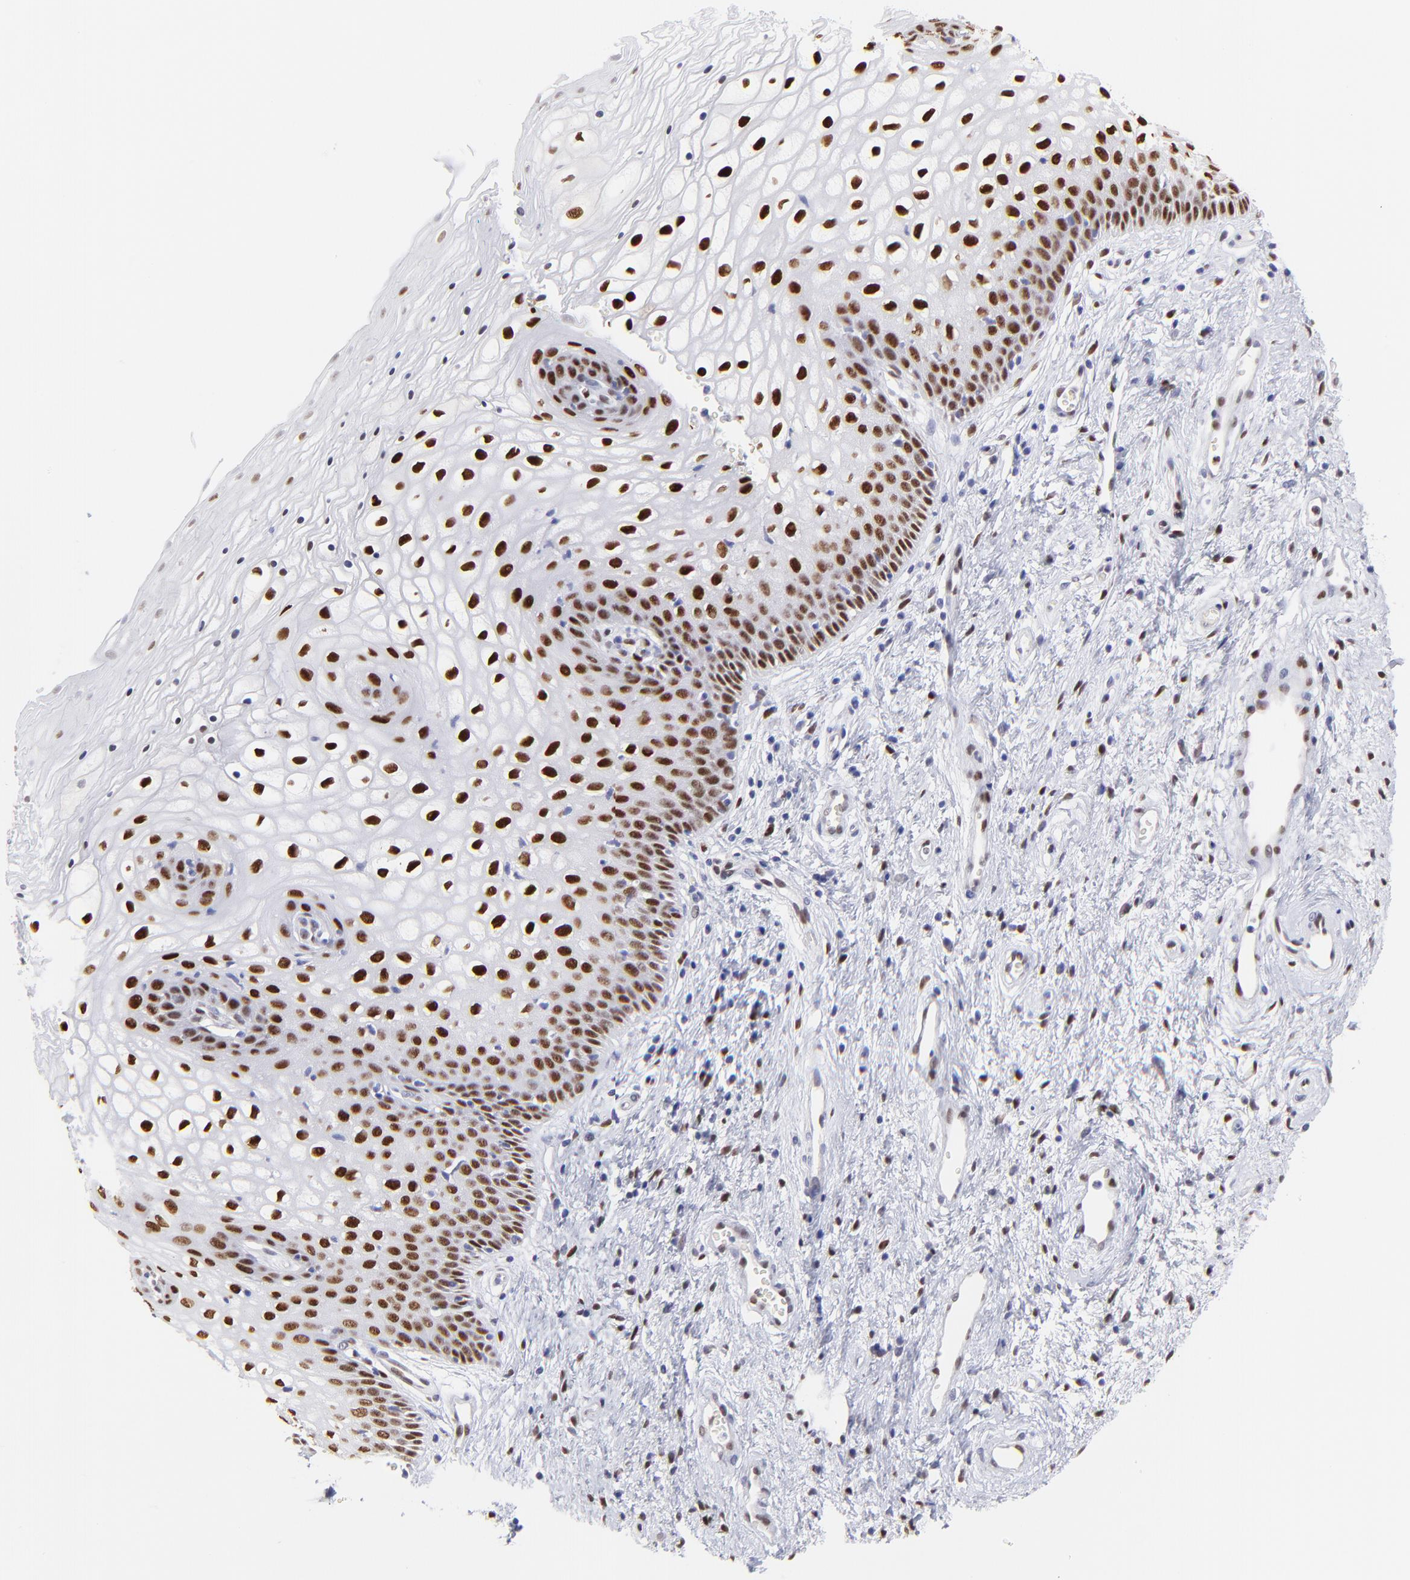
{"staining": {"intensity": "strong", "quantity": "25%-75%", "location": "nuclear"}, "tissue": "vagina", "cell_type": "Squamous epithelial cells", "image_type": "normal", "snomed": [{"axis": "morphology", "description": "Normal tissue, NOS"}, {"axis": "topography", "description": "Vagina"}], "caption": "Human vagina stained for a protein (brown) shows strong nuclear positive staining in about 25%-75% of squamous epithelial cells.", "gene": "KLF4", "patient": {"sex": "female", "age": 34}}